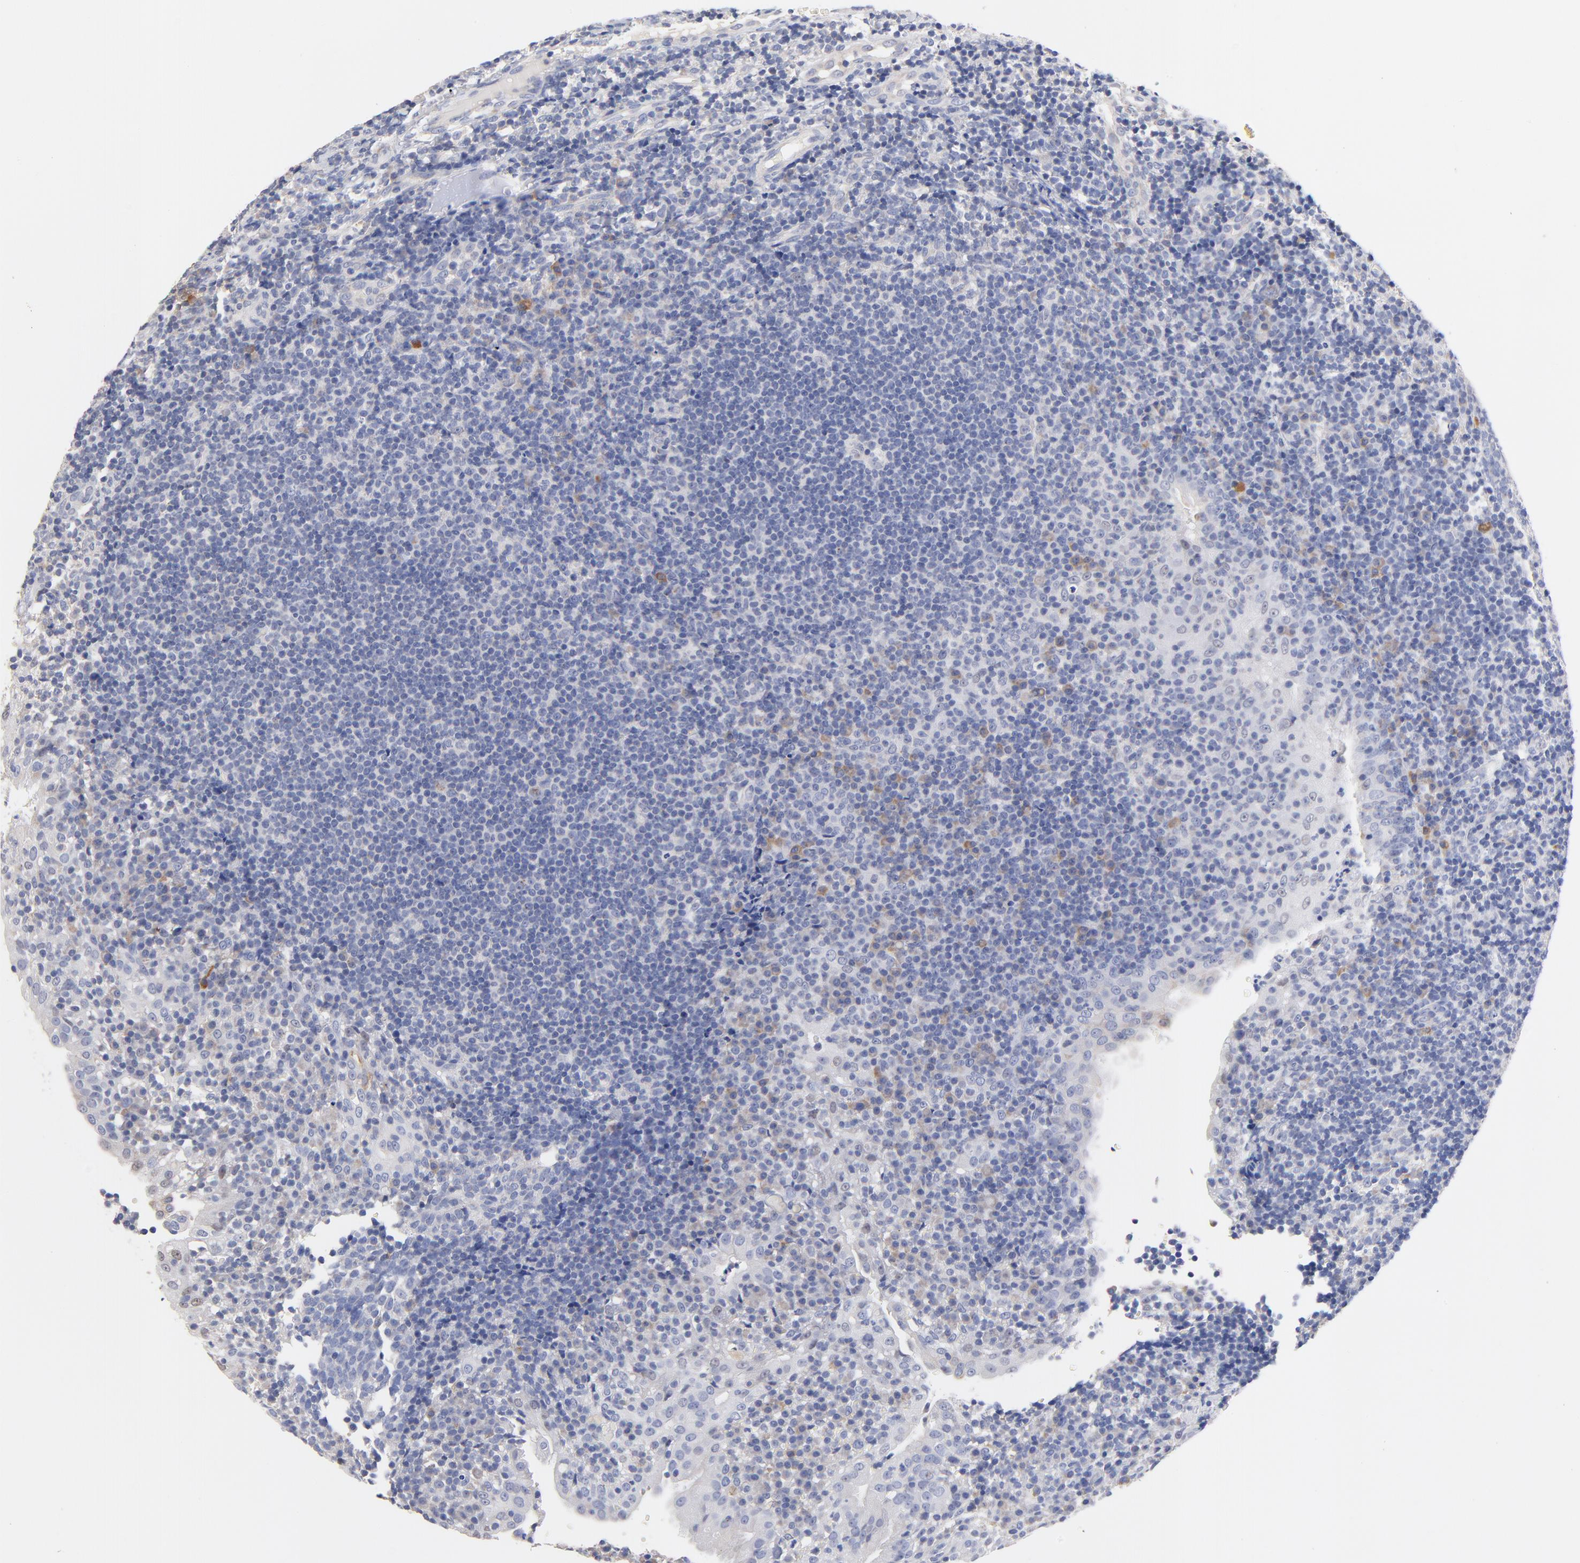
{"staining": {"intensity": "negative", "quantity": "none", "location": "none"}, "tissue": "tonsil", "cell_type": "Germinal center cells", "image_type": "normal", "snomed": [{"axis": "morphology", "description": "Normal tissue, NOS"}, {"axis": "topography", "description": "Tonsil"}], "caption": "Human tonsil stained for a protein using immunohistochemistry (IHC) displays no expression in germinal center cells.", "gene": "TWNK", "patient": {"sex": "female", "age": 40}}